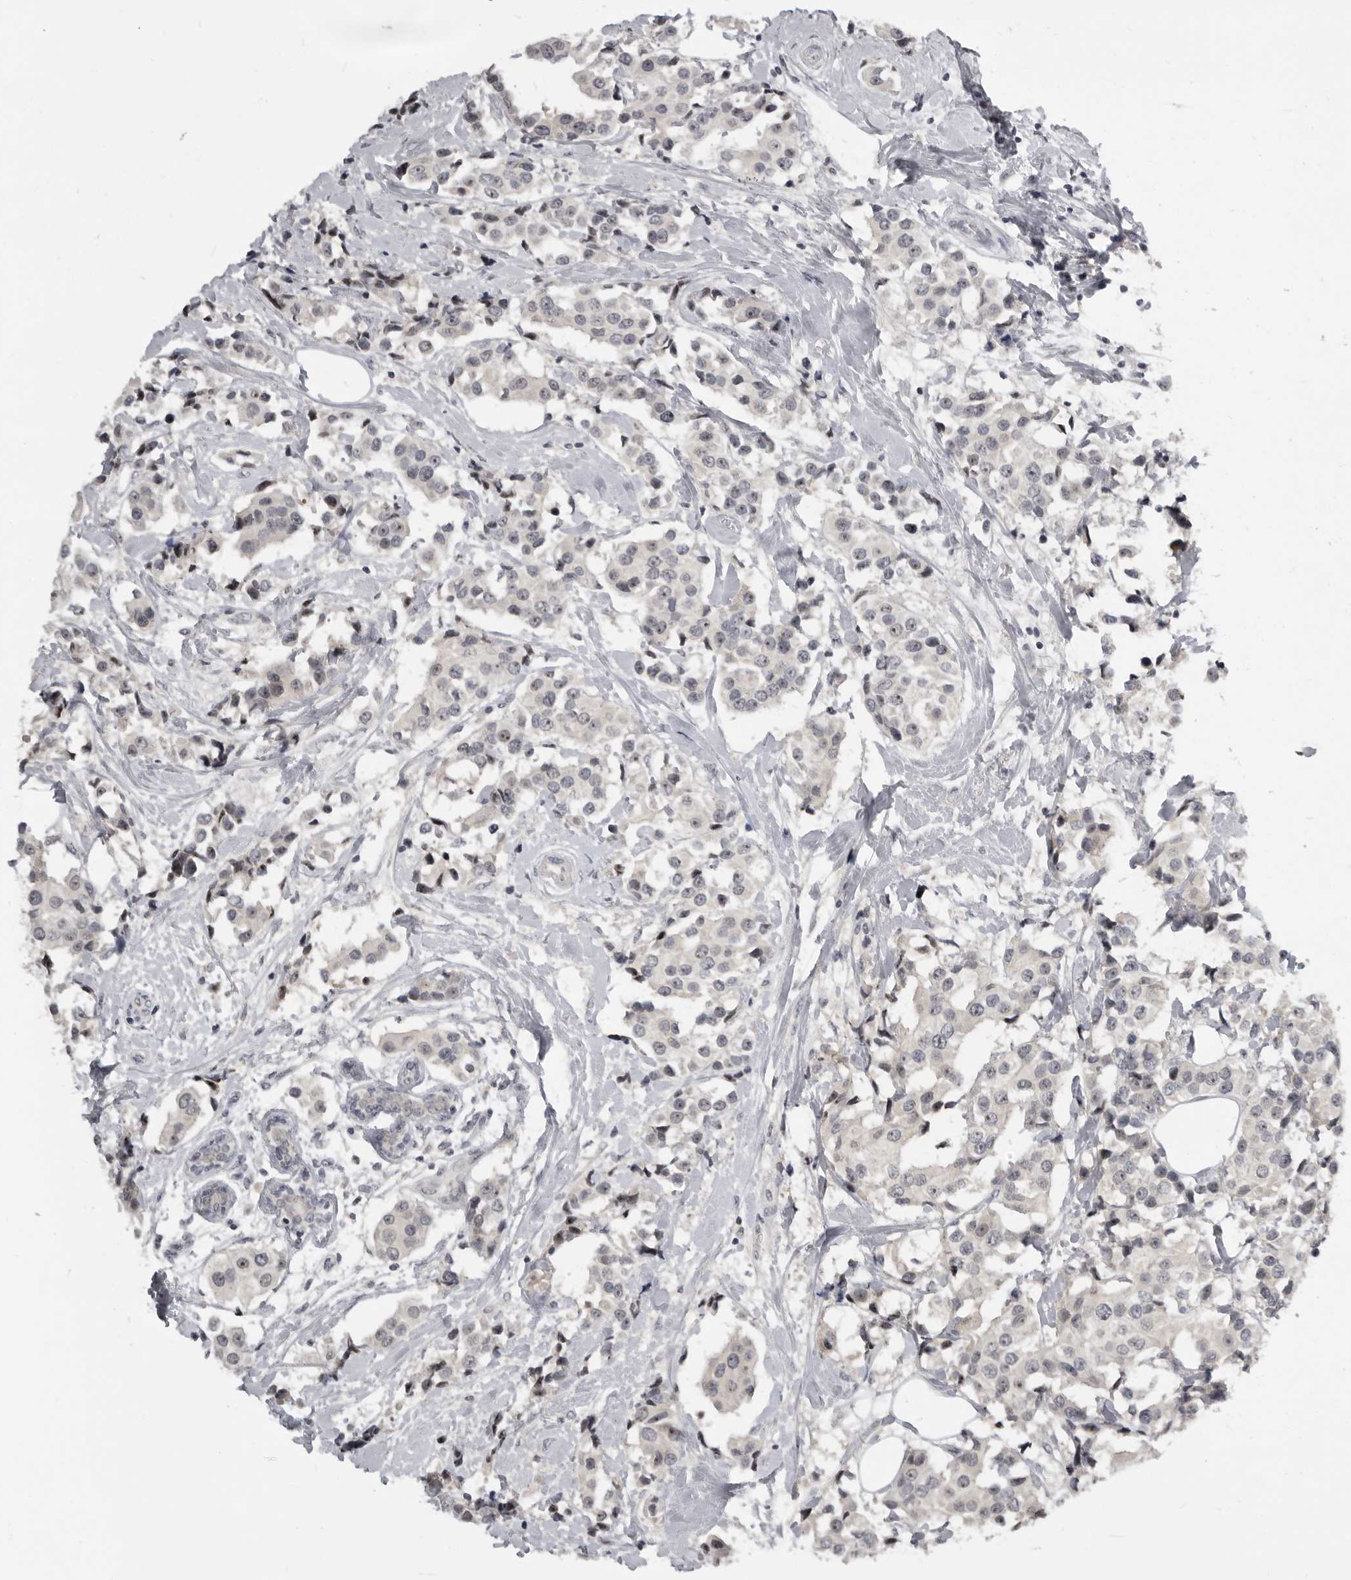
{"staining": {"intensity": "weak", "quantity": "25%-75%", "location": "nuclear"}, "tissue": "breast cancer", "cell_type": "Tumor cells", "image_type": "cancer", "snomed": [{"axis": "morphology", "description": "Normal tissue, NOS"}, {"axis": "morphology", "description": "Duct carcinoma"}, {"axis": "topography", "description": "Breast"}], "caption": "Brown immunohistochemical staining in human breast cancer displays weak nuclear positivity in approximately 25%-75% of tumor cells. Using DAB (3,3'-diaminobenzidine) (brown) and hematoxylin (blue) stains, captured at high magnification using brightfield microscopy.", "gene": "MRTO4", "patient": {"sex": "female", "age": 39}}